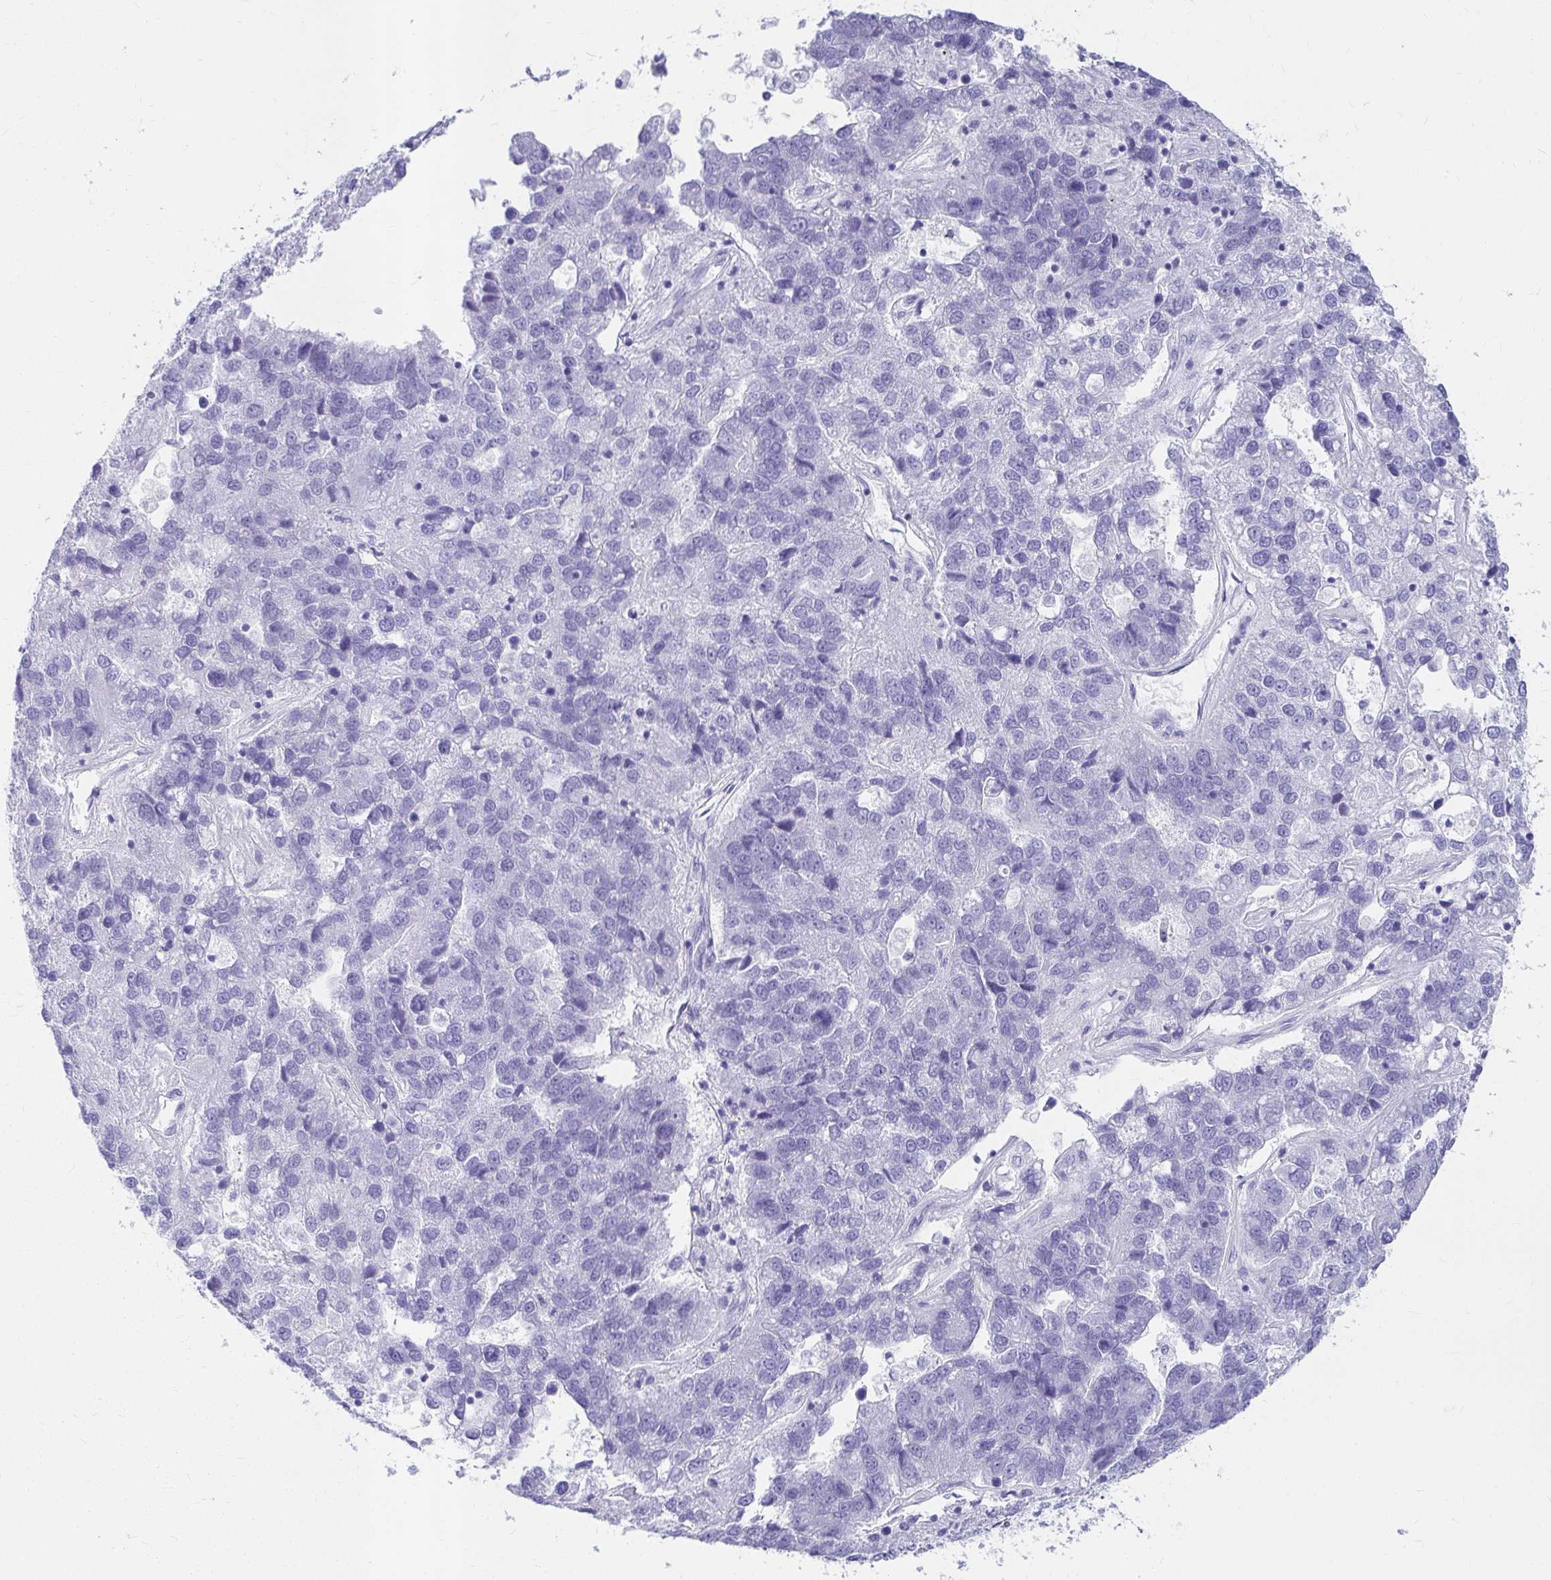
{"staining": {"intensity": "negative", "quantity": "none", "location": "none"}, "tissue": "pancreatic cancer", "cell_type": "Tumor cells", "image_type": "cancer", "snomed": [{"axis": "morphology", "description": "Adenocarcinoma, NOS"}, {"axis": "topography", "description": "Pancreas"}], "caption": "Immunohistochemical staining of human pancreatic cancer (adenocarcinoma) shows no significant expression in tumor cells. Brightfield microscopy of IHC stained with DAB (brown) and hematoxylin (blue), captured at high magnification.", "gene": "C19orf81", "patient": {"sex": "female", "age": 61}}